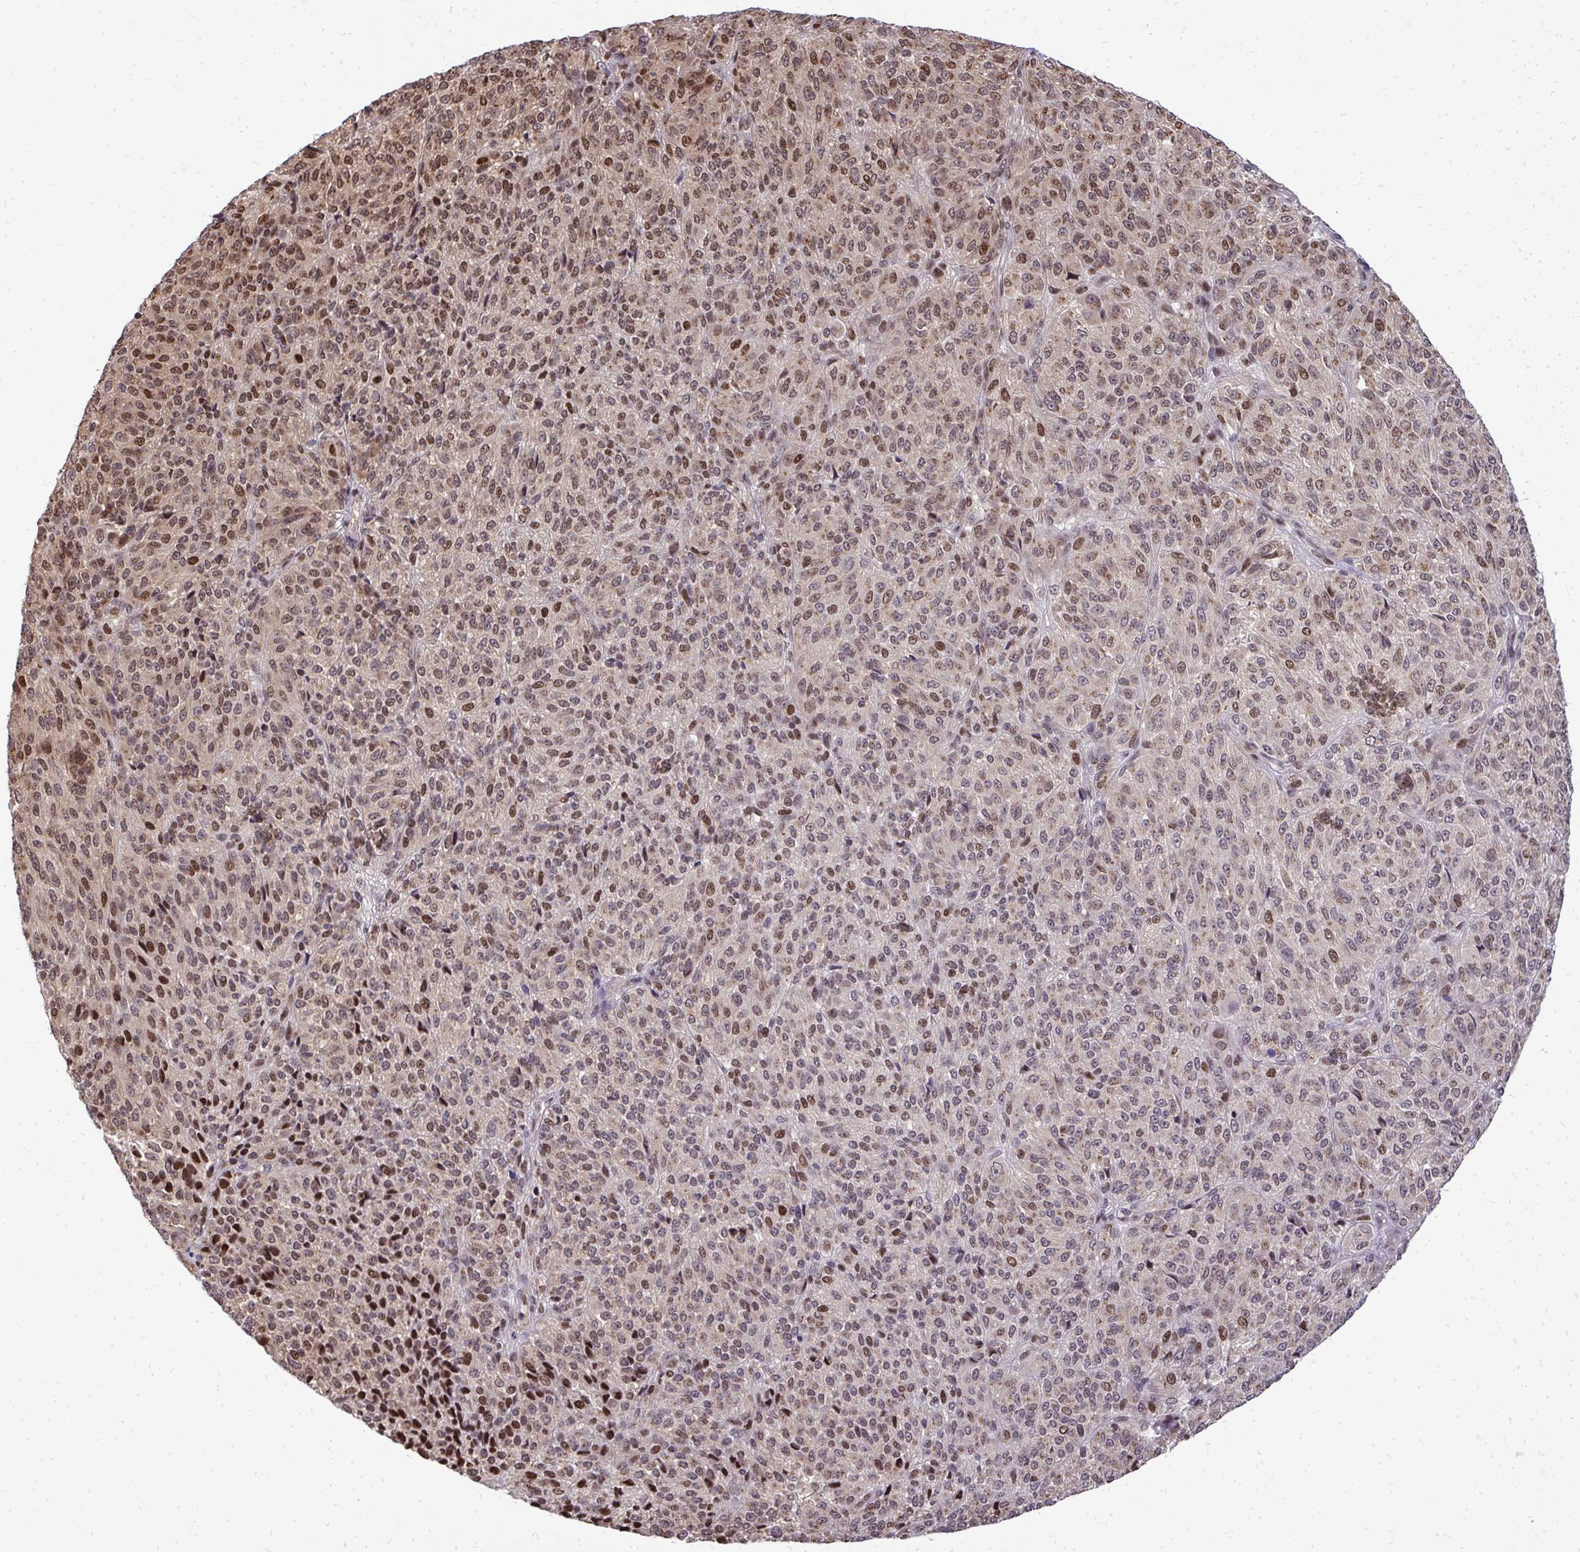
{"staining": {"intensity": "moderate", "quantity": ">75%", "location": "cytoplasmic/membranous,nuclear"}, "tissue": "melanoma", "cell_type": "Tumor cells", "image_type": "cancer", "snomed": [{"axis": "morphology", "description": "Malignant melanoma, Metastatic site"}, {"axis": "topography", "description": "Brain"}], "caption": "Malignant melanoma (metastatic site) was stained to show a protein in brown. There is medium levels of moderate cytoplasmic/membranous and nuclear expression in about >75% of tumor cells.", "gene": "PIGY", "patient": {"sex": "female", "age": 56}}